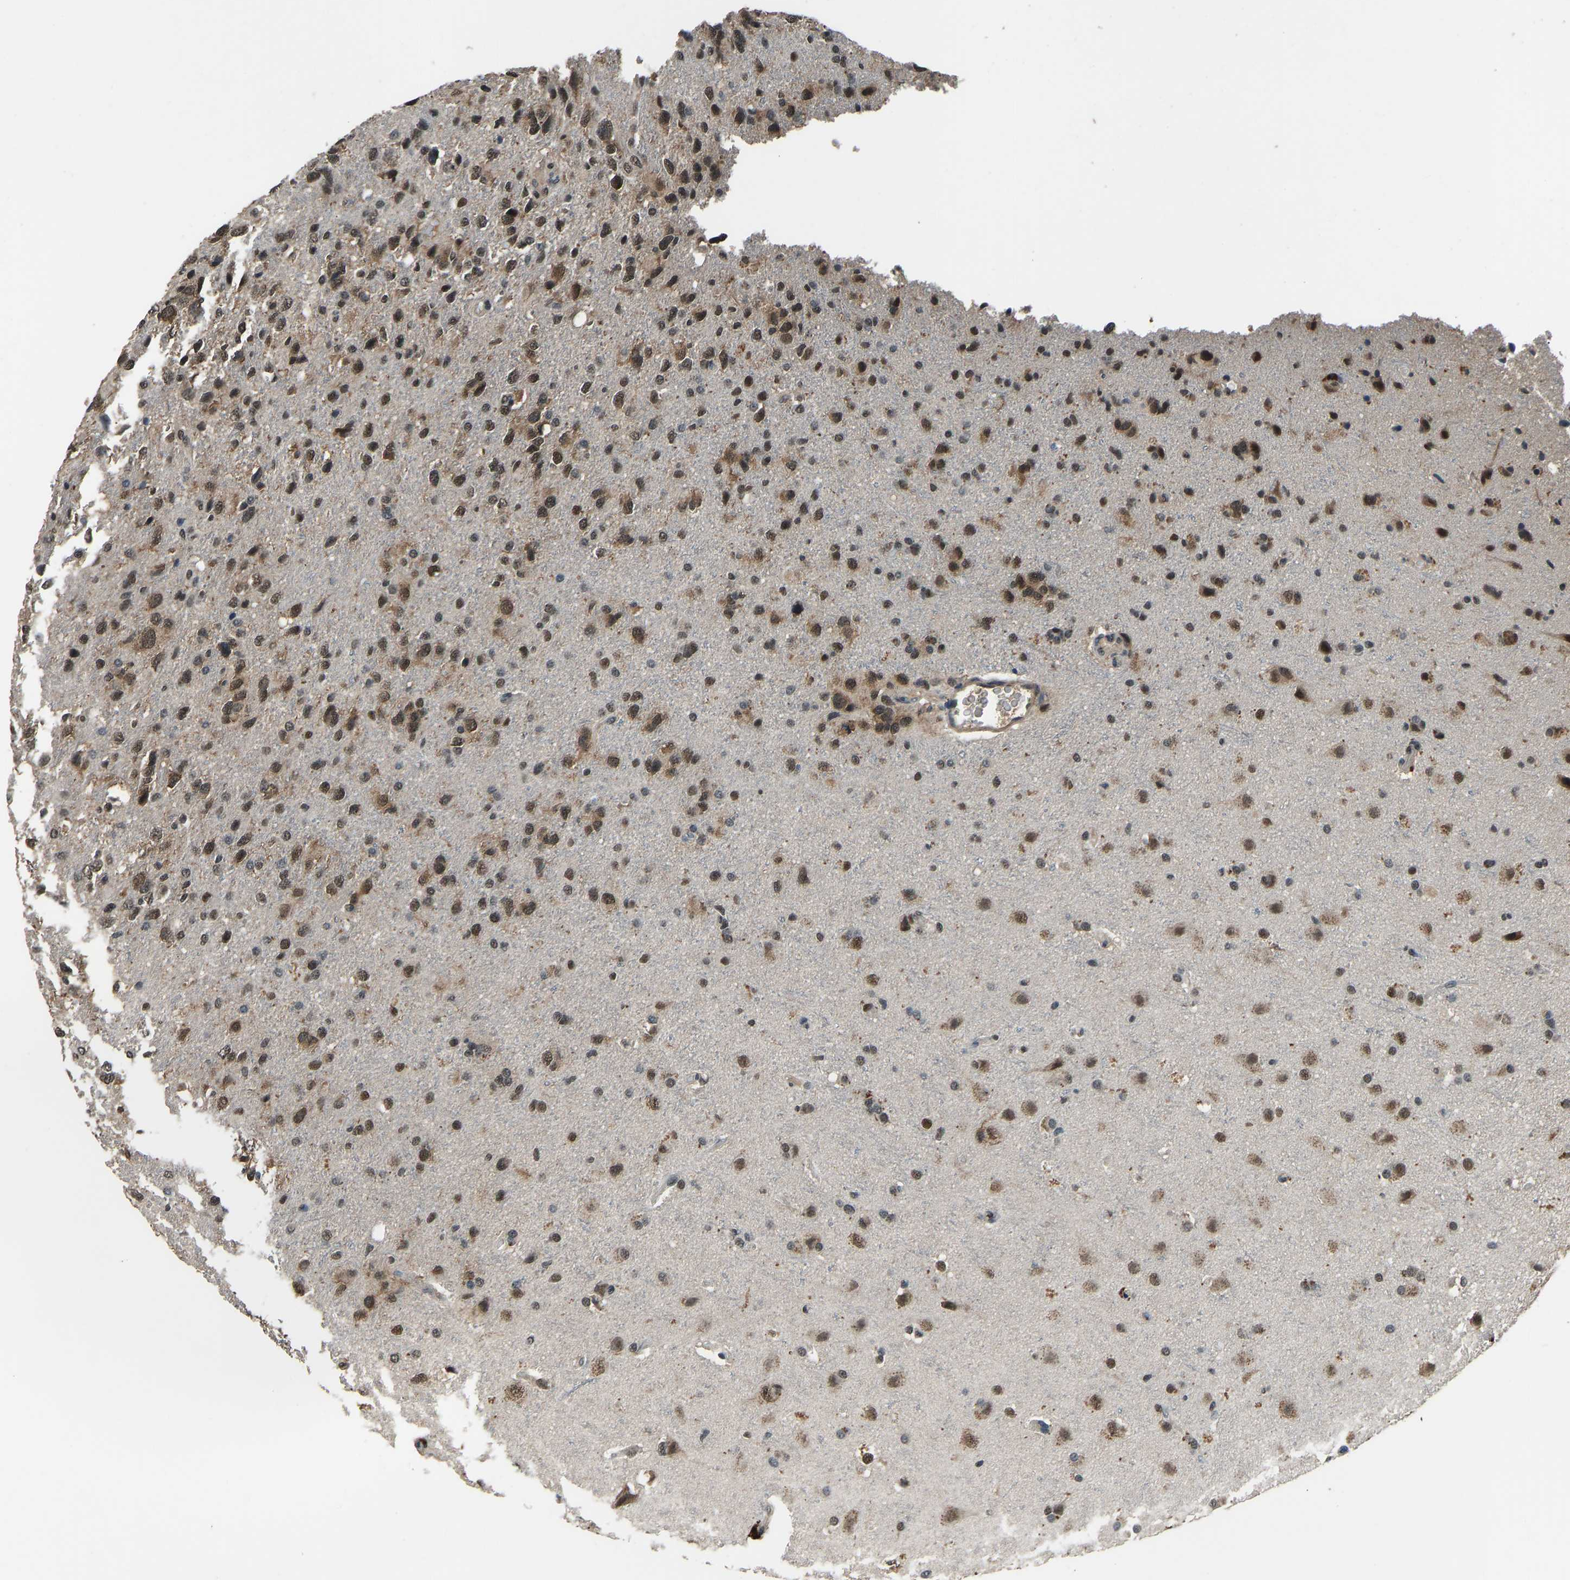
{"staining": {"intensity": "strong", "quantity": ">75%", "location": "cytoplasmic/membranous,nuclear"}, "tissue": "glioma", "cell_type": "Tumor cells", "image_type": "cancer", "snomed": [{"axis": "morphology", "description": "Glioma, malignant, High grade"}, {"axis": "topography", "description": "Brain"}], "caption": "An immunohistochemistry image of neoplastic tissue is shown. Protein staining in brown labels strong cytoplasmic/membranous and nuclear positivity in glioma within tumor cells. The staining is performed using DAB brown chromogen to label protein expression. The nuclei are counter-stained blue using hematoxylin.", "gene": "TOX4", "patient": {"sex": "female", "age": 58}}